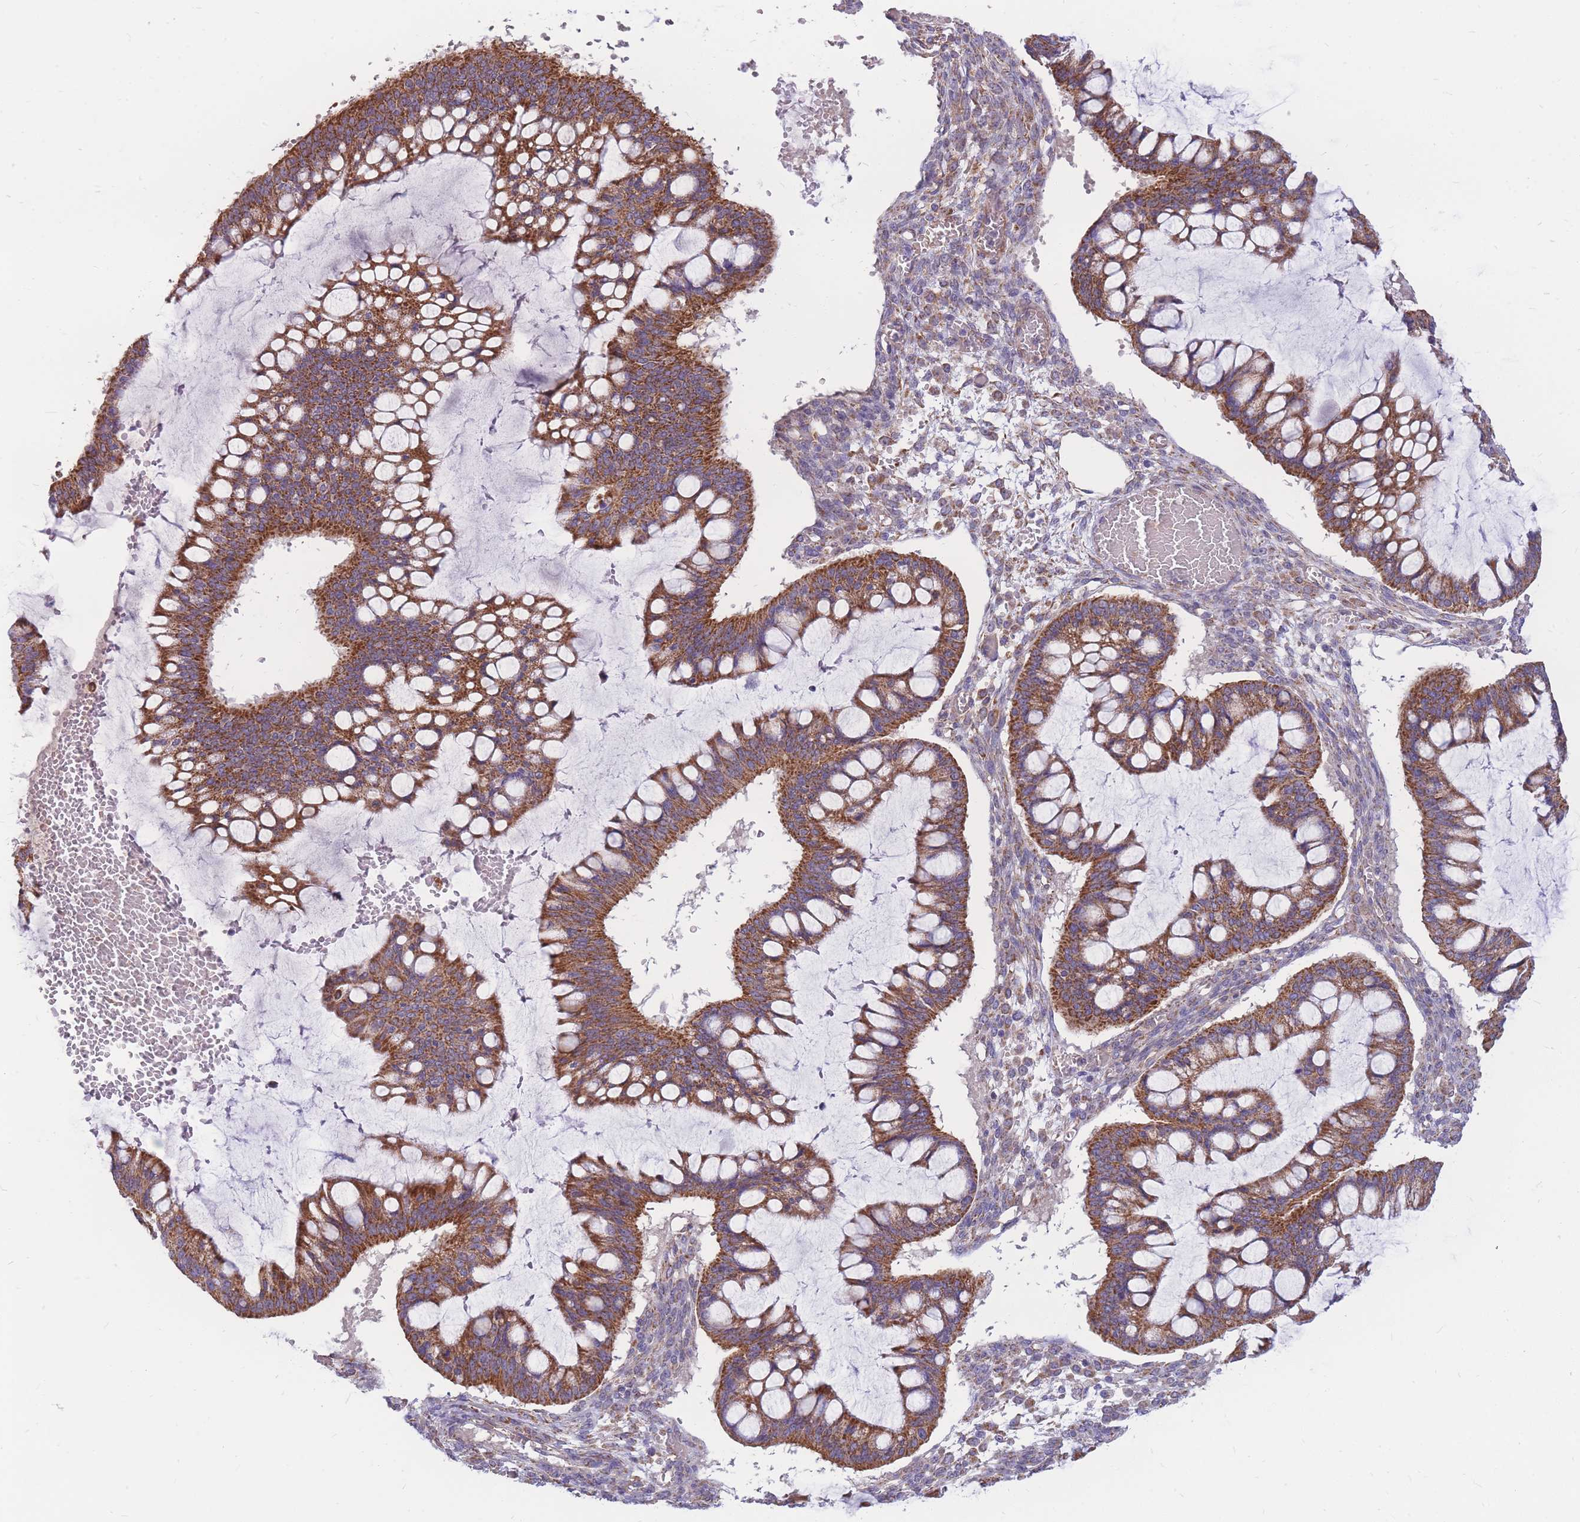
{"staining": {"intensity": "strong", "quantity": ">75%", "location": "cytoplasmic/membranous"}, "tissue": "ovarian cancer", "cell_type": "Tumor cells", "image_type": "cancer", "snomed": [{"axis": "morphology", "description": "Cystadenocarcinoma, mucinous, NOS"}, {"axis": "topography", "description": "Ovary"}], "caption": "The immunohistochemical stain labels strong cytoplasmic/membranous positivity in tumor cells of ovarian mucinous cystadenocarcinoma tissue.", "gene": "MRPS9", "patient": {"sex": "female", "age": 73}}